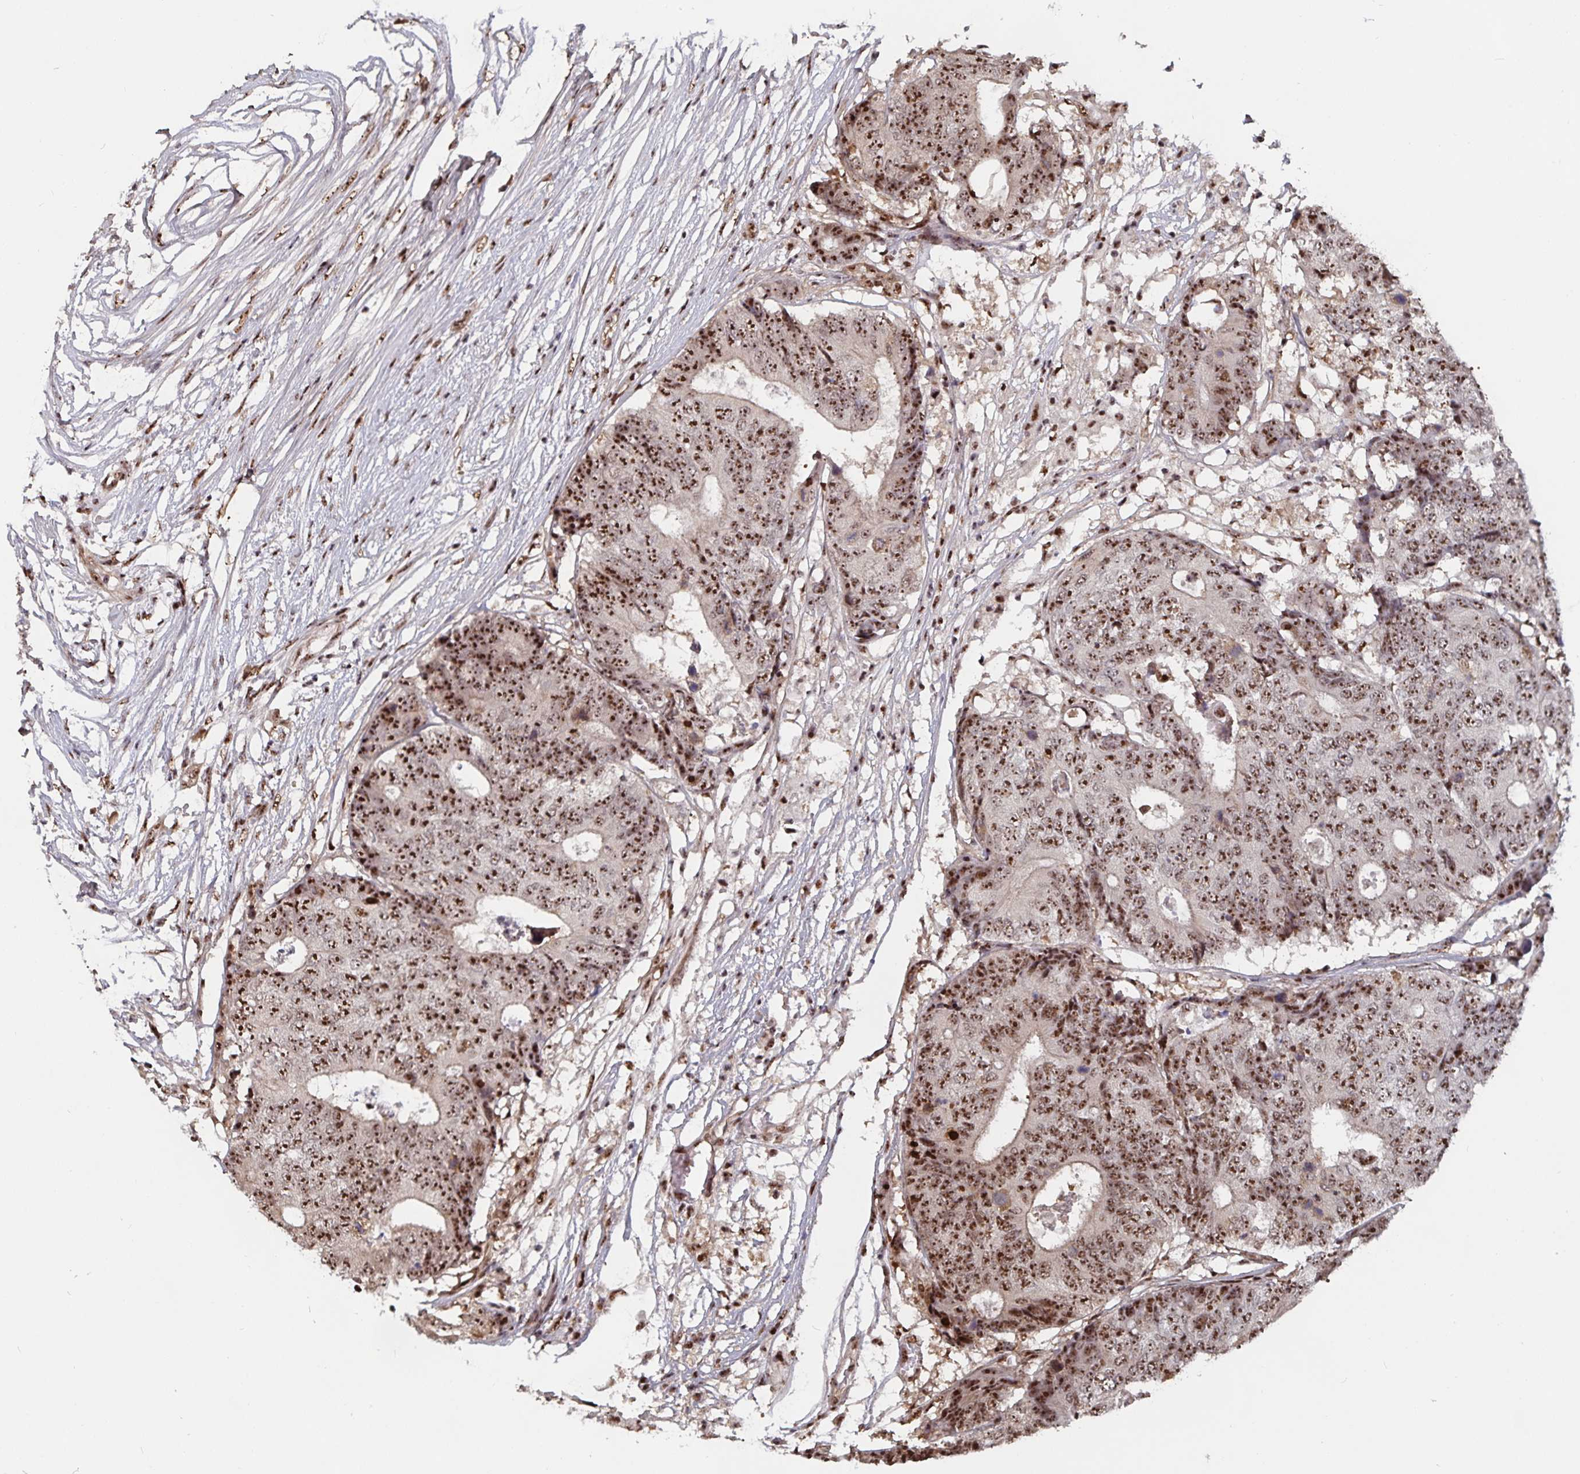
{"staining": {"intensity": "strong", "quantity": ">75%", "location": "nuclear"}, "tissue": "colorectal cancer", "cell_type": "Tumor cells", "image_type": "cancer", "snomed": [{"axis": "morphology", "description": "Adenocarcinoma, NOS"}, {"axis": "topography", "description": "Colon"}], "caption": "High-power microscopy captured an IHC image of adenocarcinoma (colorectal), revealing strong nuclear expression in about >75% of tumor cells.", "gene": "LAS1L", "patient": {"sex": "female", "age": 48}}